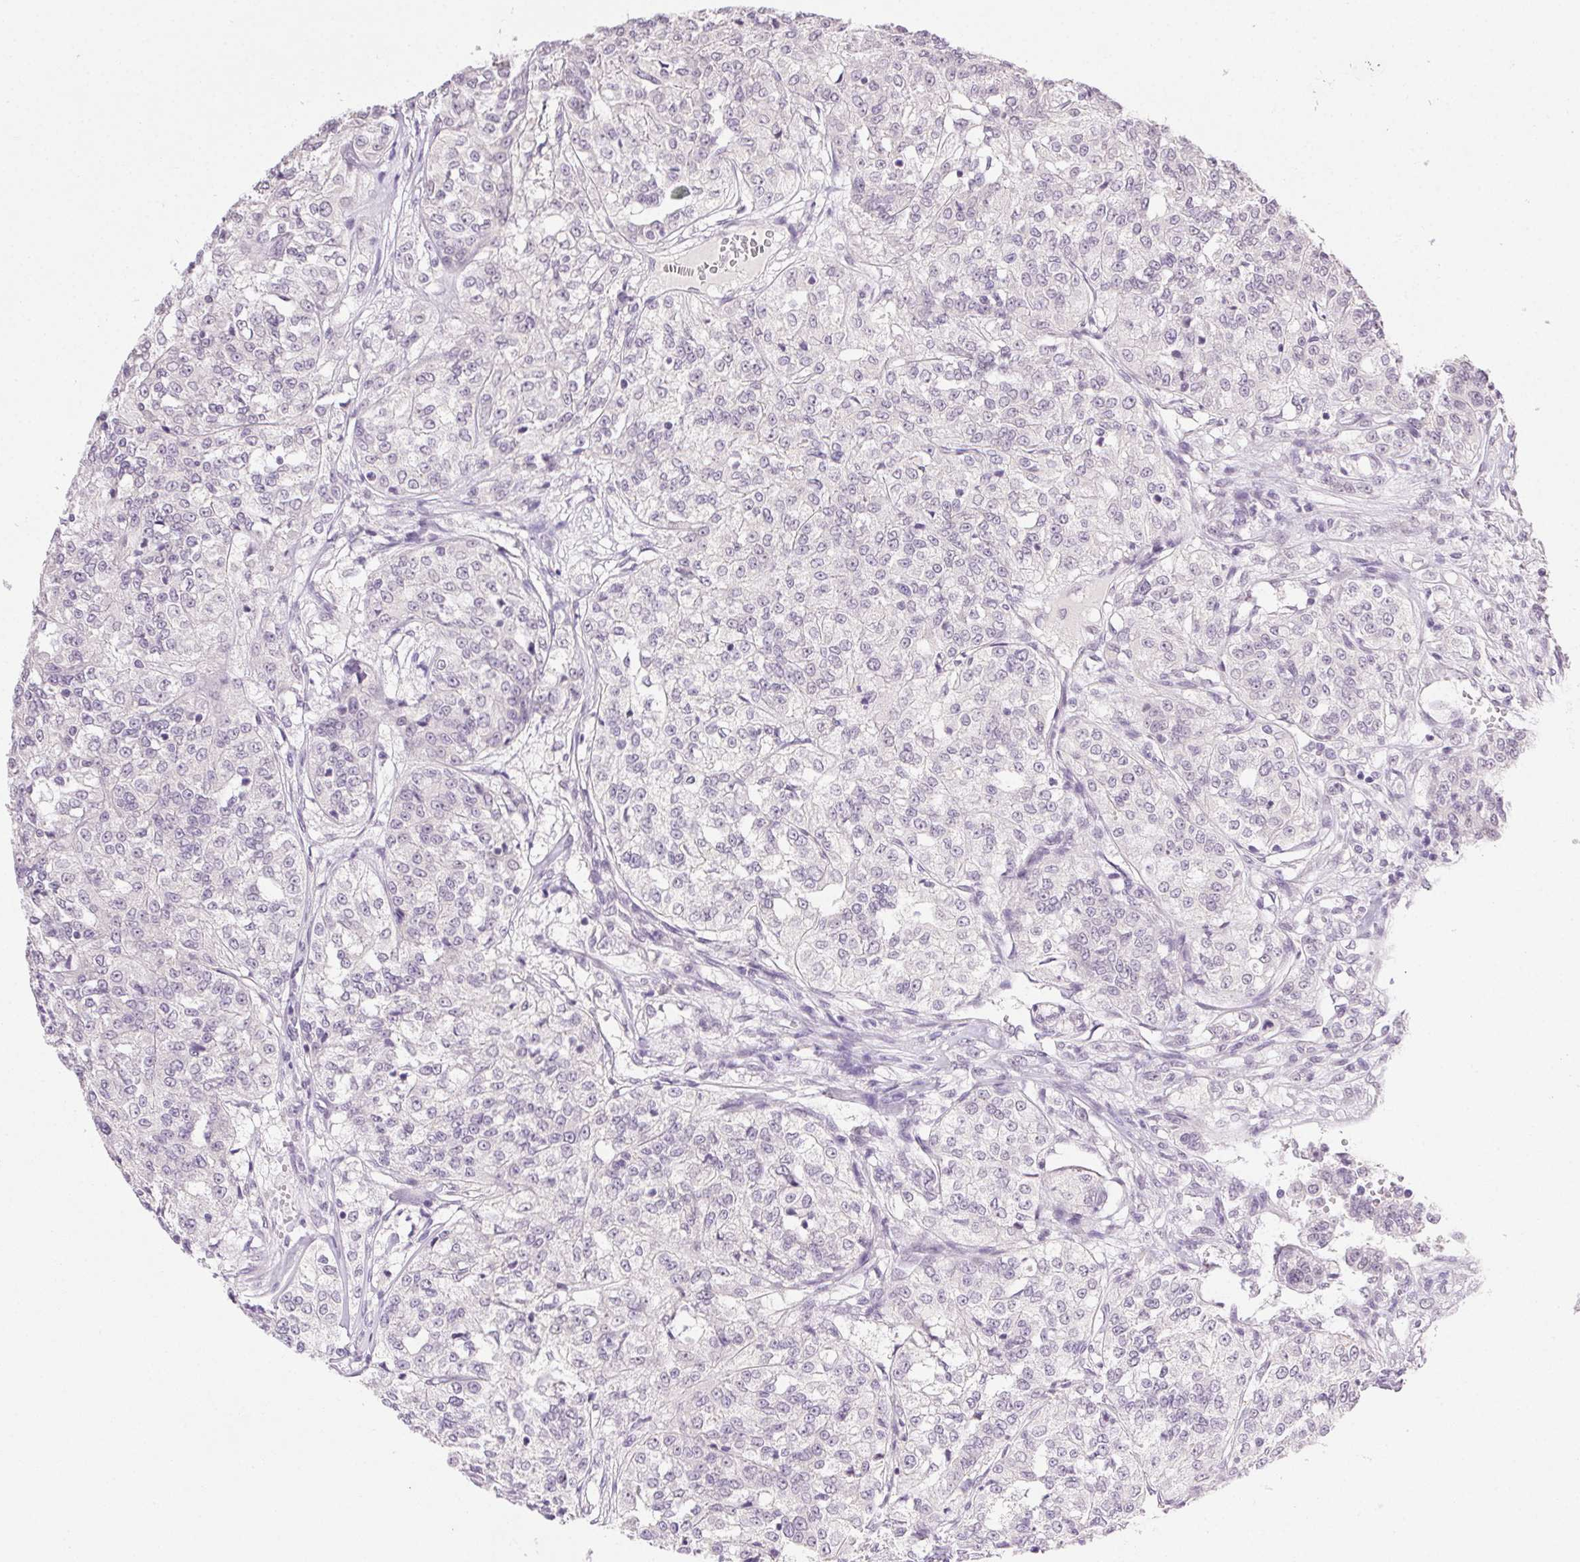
{"staining": {"intensity": "negative", "quantity": "none", "location": "none"}, "tissue": "renal cancer", "cell_type": "Tumor cells", "image_type": "cancer", "snomed": [{"axis": "morphology", "description": "Adenocarcinoma, NOS"}, {"axis": "topography", "description": "Kidney"}], "caption": "Tumor cells are negative for brown protein staining in adenocarcinoma (renal).", "gene": "CLDN10", "patient": {"sex": "female", "age": 63}}